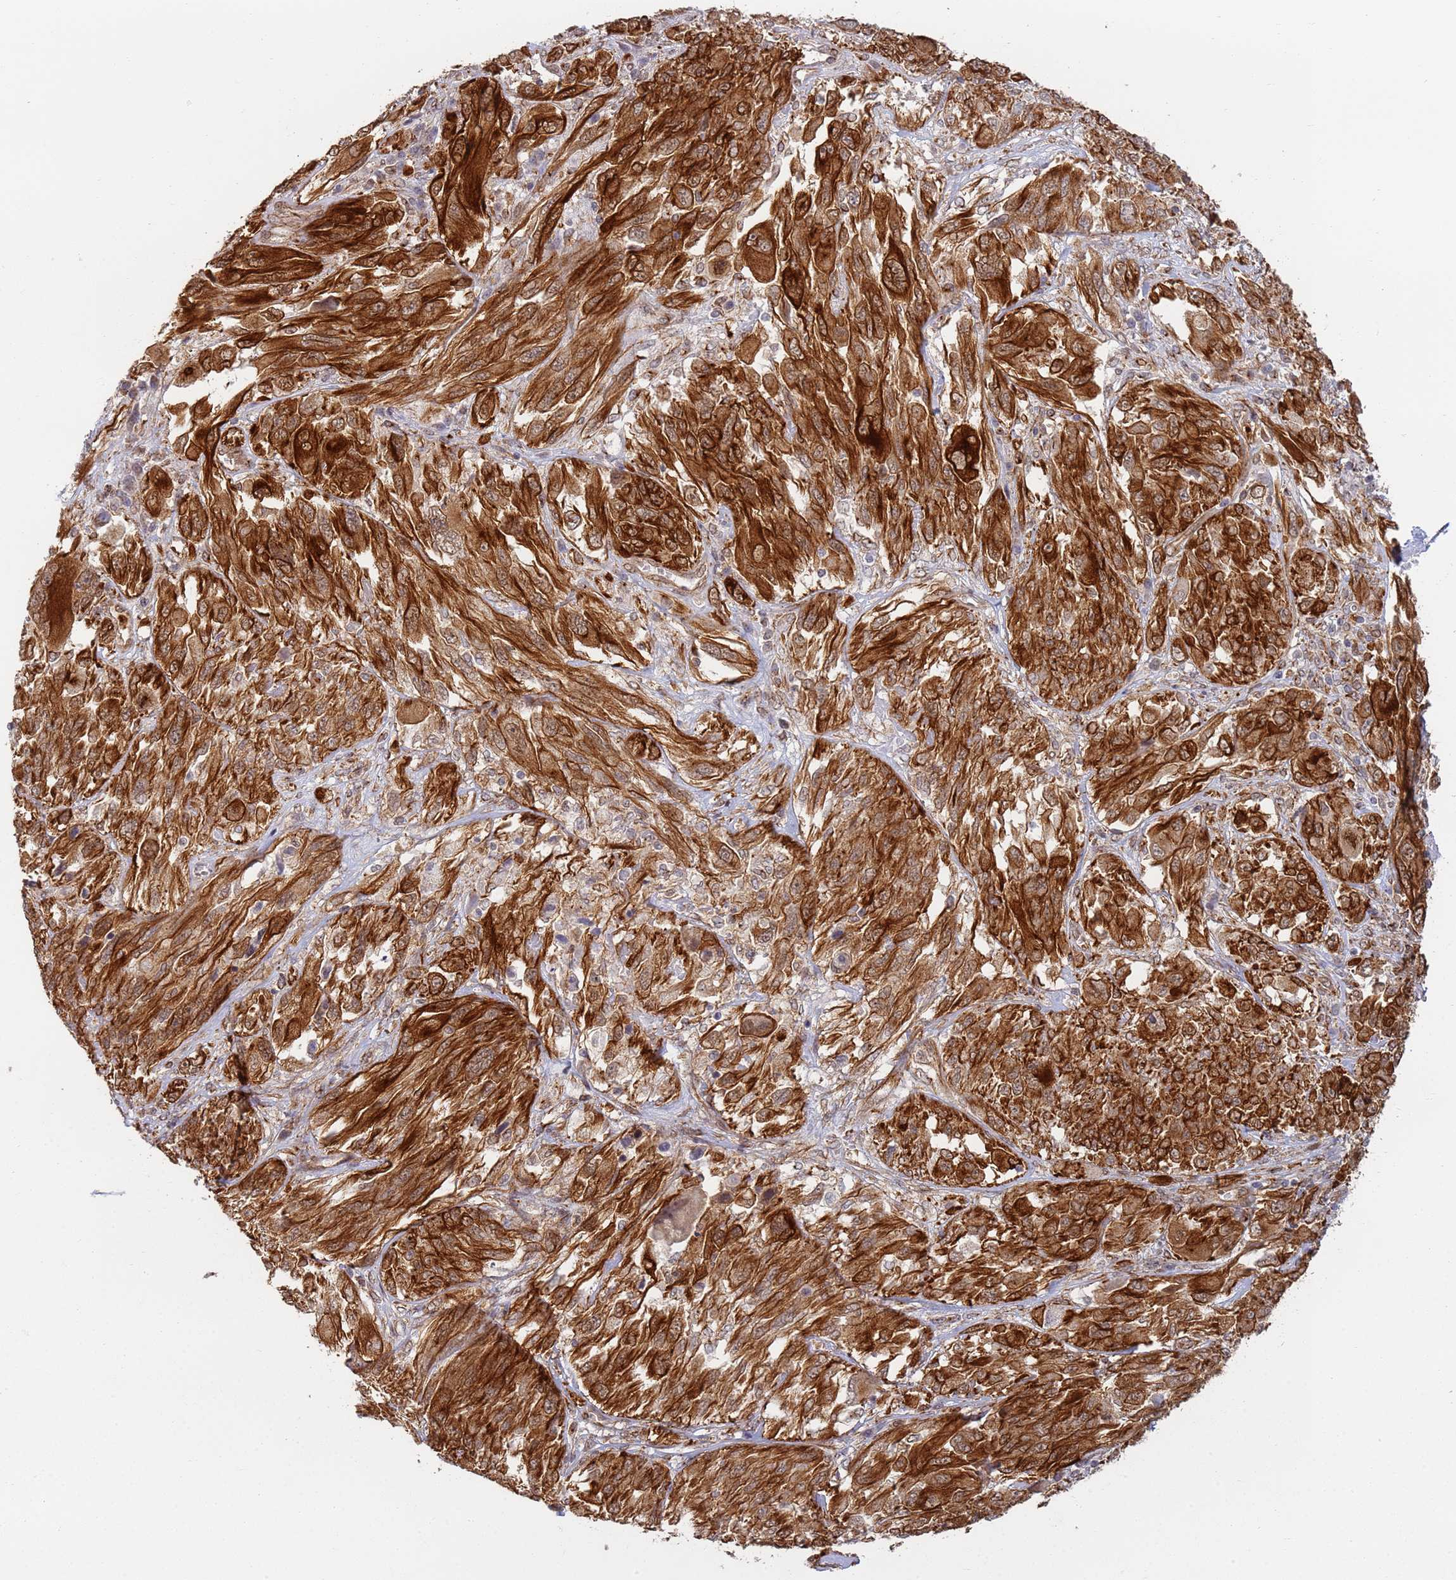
{"staining": {"intensity": "strong", "quantity": ">75%", "location": "cytoplasmic/membranous"}, "tissue": "melanoma", "cell_type": "Tumor cells", "image_type": "cancer", "snomed": [{"axis": "morphology", "description": "Malignant melanoma, NOS"}, {"axis": "topography", "description": "Skin"}], "caption": "Tumor cells reveal high levels of strong cytoplasmic/membranous expression in about >75% of cells in malignant melanoma.", "gene": "CEP170", "patient": {"sex": "female", "age": 91}}